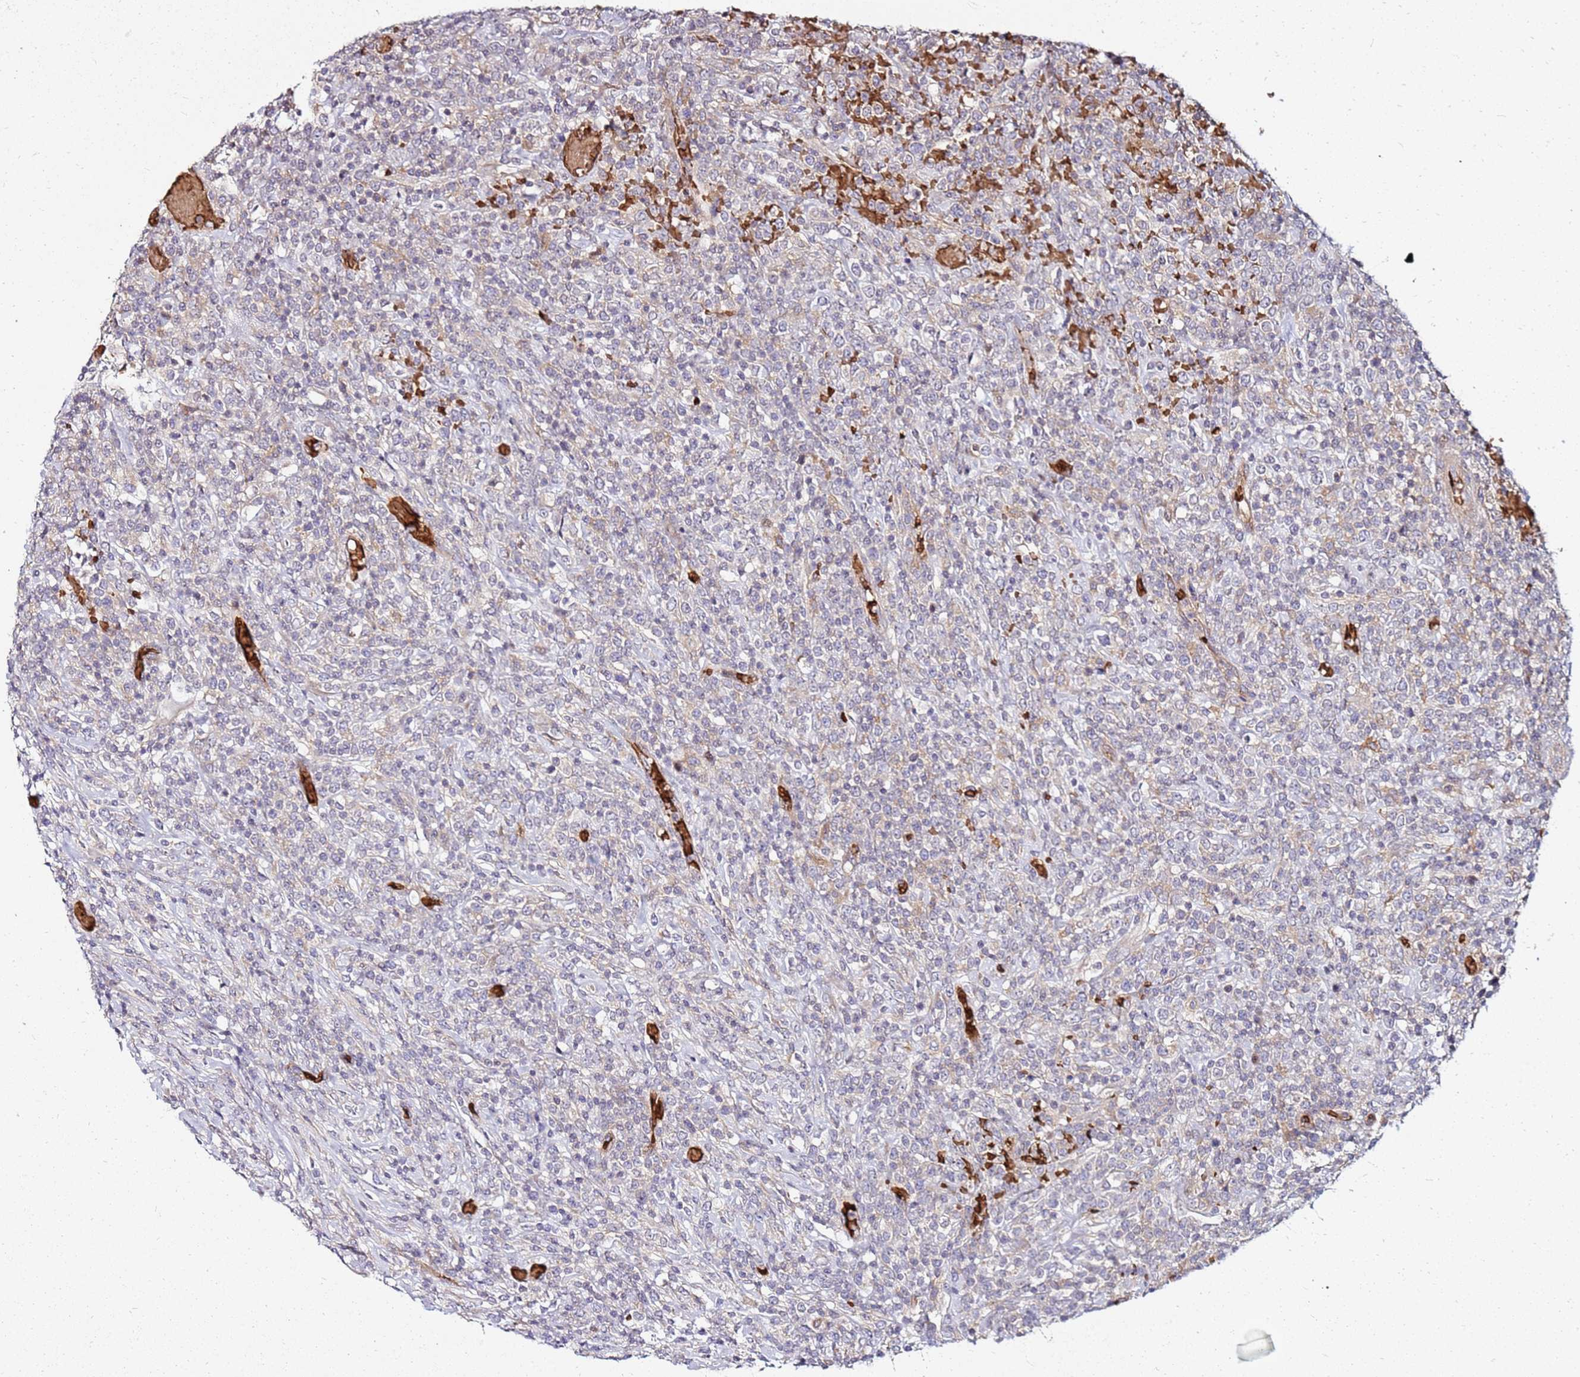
{"staining": {"intensity": "negative", "quantity": "none", "location": "none"}, "tissue": "lymphoma", "cell_type": "Tumor cells", "image_type": "cancer", "snomed": [{"axis": "morphology", "description": "Malignant lymphoma, non-Hodgkin's type, High grade"}, {"axis": "topography", "description": "Colon"}], "caption": "Malignant lymphoma, non-Hodgkin's type (high-grade) was stained to show a protein in brown. There is no significant staining in tumor cells.", "gene": "RNF11", "patient": {"sex": "female", "age": 53}}